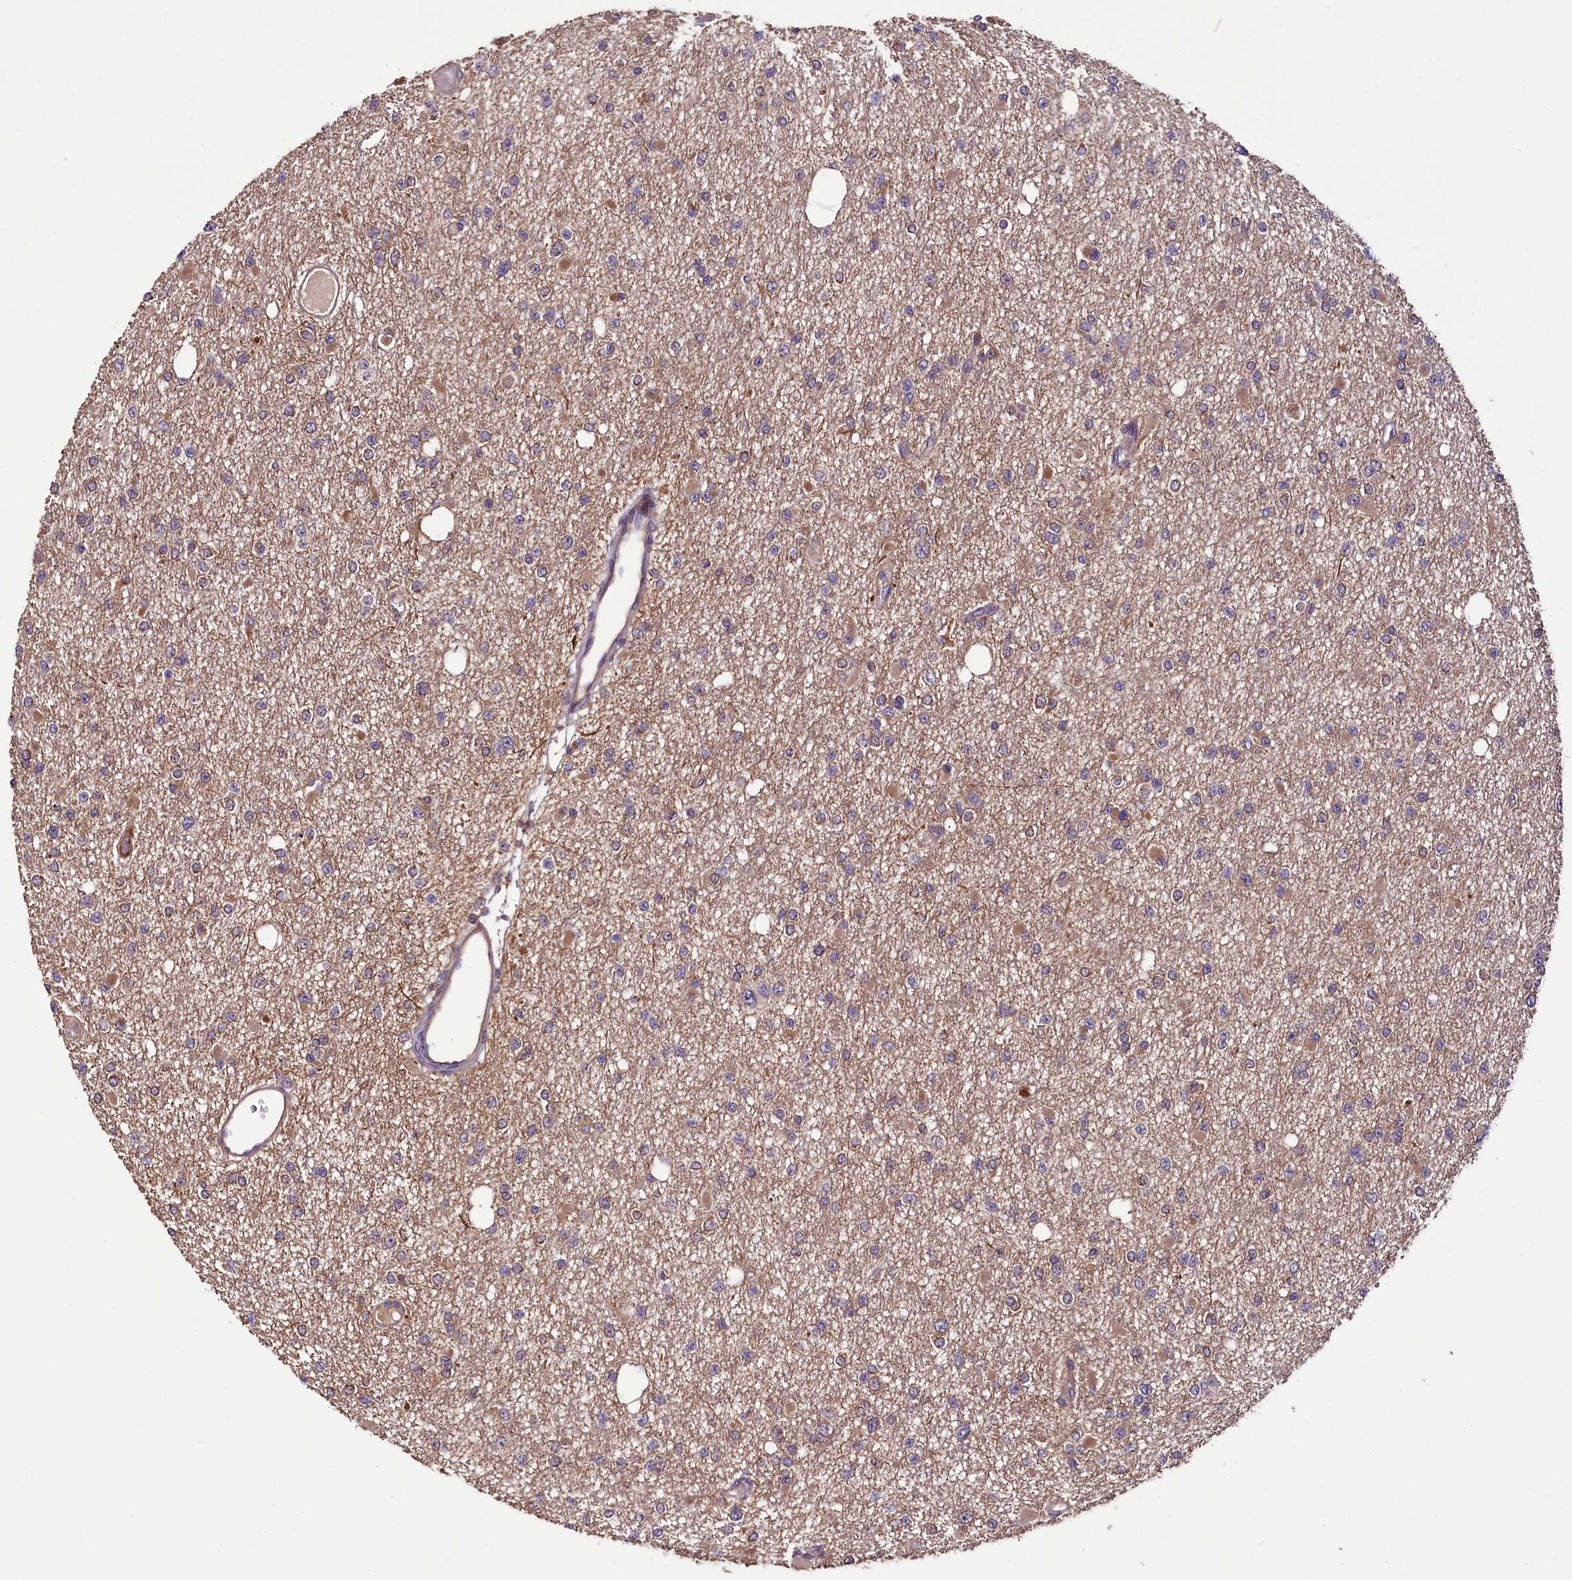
{"staining": {"intensity": "weak", "quantity": "<25%", "location": "cytoplasmic/membranous"}, "tissue": "glioma", "cell_type": "Tumor cells", "image_type": "cancer", "snomed": [{"axis": "morphology", "description": "Glioma, malignant, Low grade"}, {"axis": "topography", "description": "Brain"}], "caption": "Glioma was stained to show a protein in brown. There is no significant positivity in tumor cells. (Stains: DAB (3,3'-diaminobenzidine) immunohistochemistry (IHC) with hematoxylin counter stain, Microscopy: brightfield microscopy at high magnification).", "gene": "RPUSD2", "patient": {"sex": "female", "age": 22}}